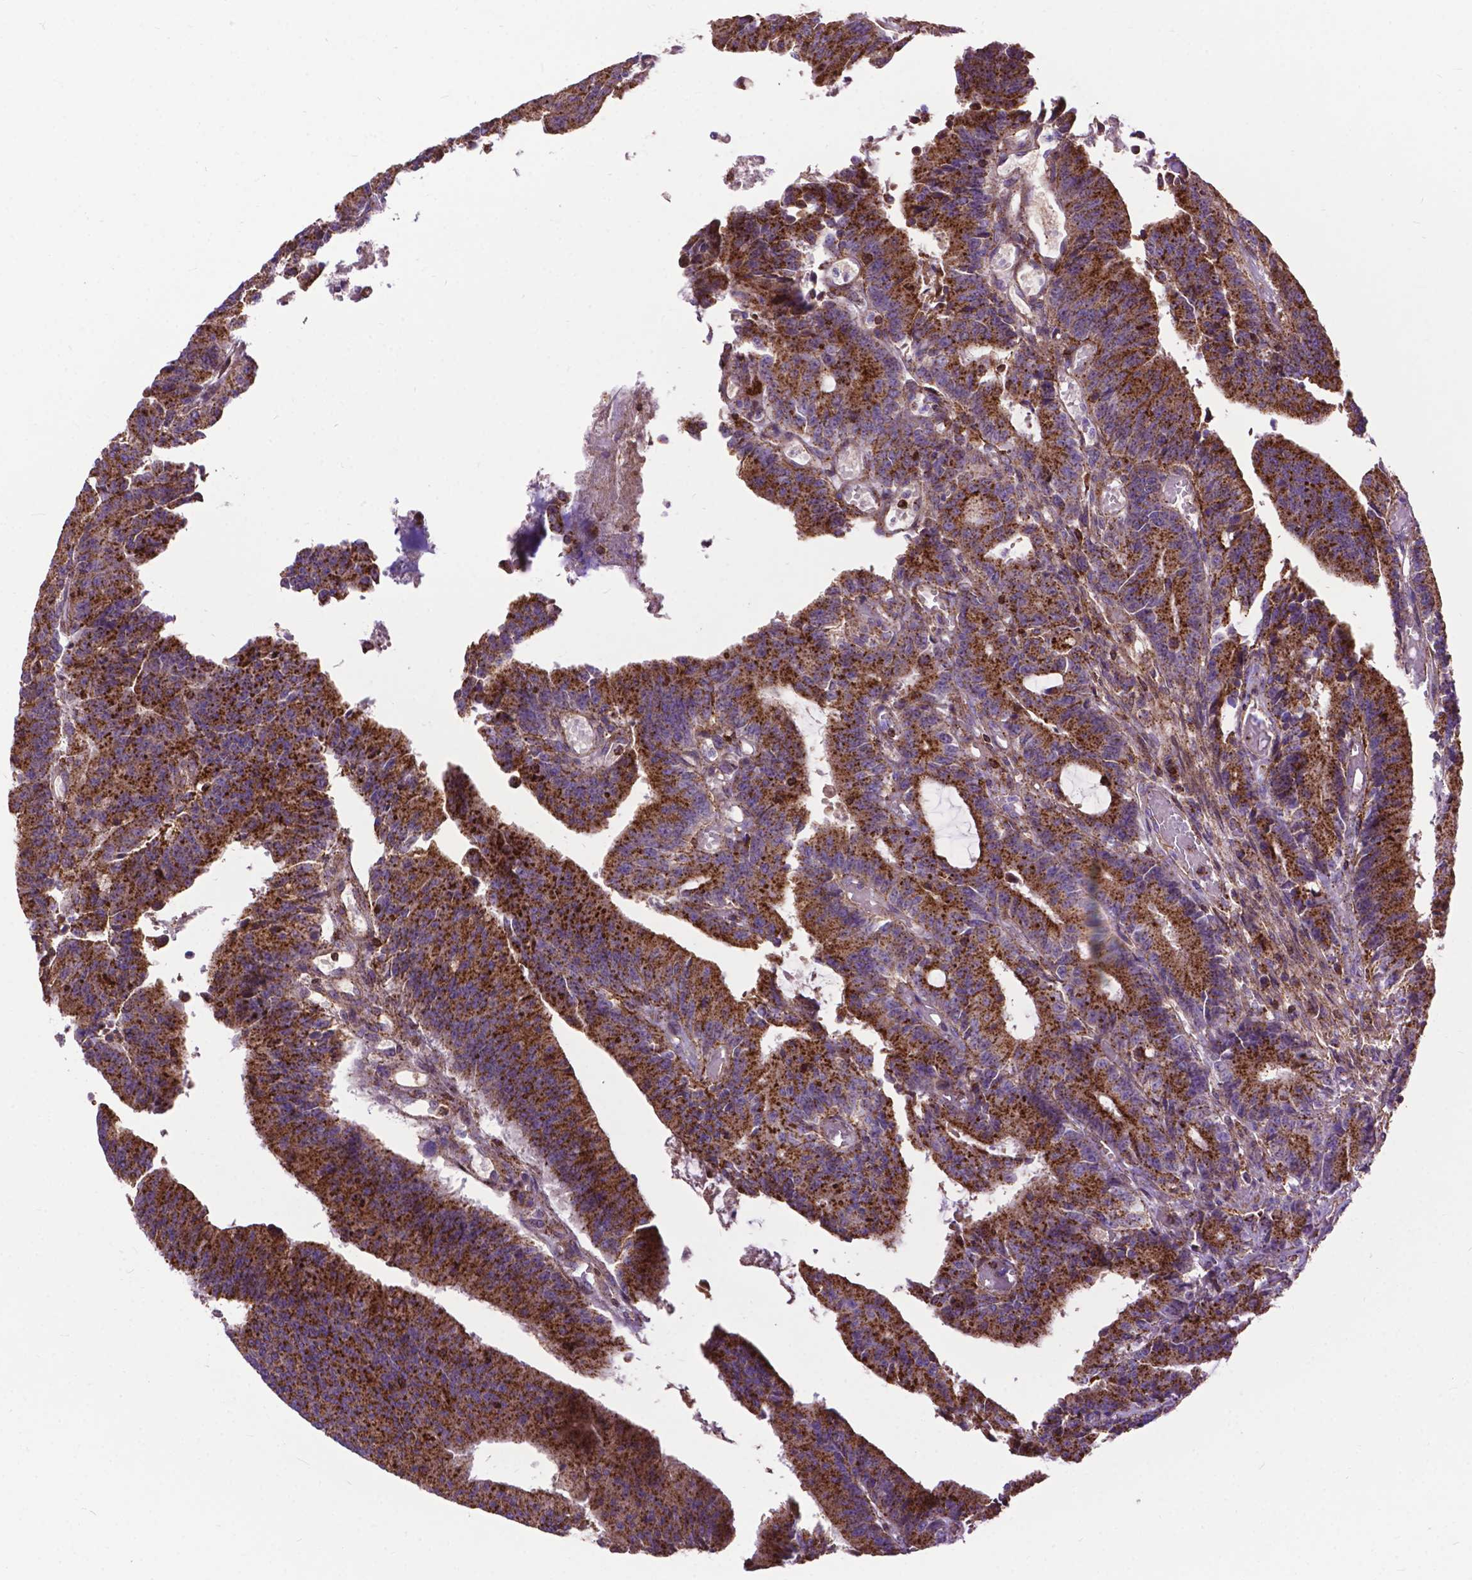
{"staining": {"intensity": "strong", "quantity": ">75%", "location": "cytoplasmic/membranous"}, "tissue": "colorectal cancer", "cell_type": "Tumor cells", "image_type": "cancer", "snomed": [{"axis": "morphology", "description": "Adenocarcinoma, NOS"}, {"axis": "topography", "description": "Colon"}], "caption": "Tumor cells reveal high levels of strong cytoplasmic/membranous expression in approximately >75% of cells in colorectal adenocarcinoma.", "gene": "CHMP4A", "patient": {"sex": "female", "age": 78}}